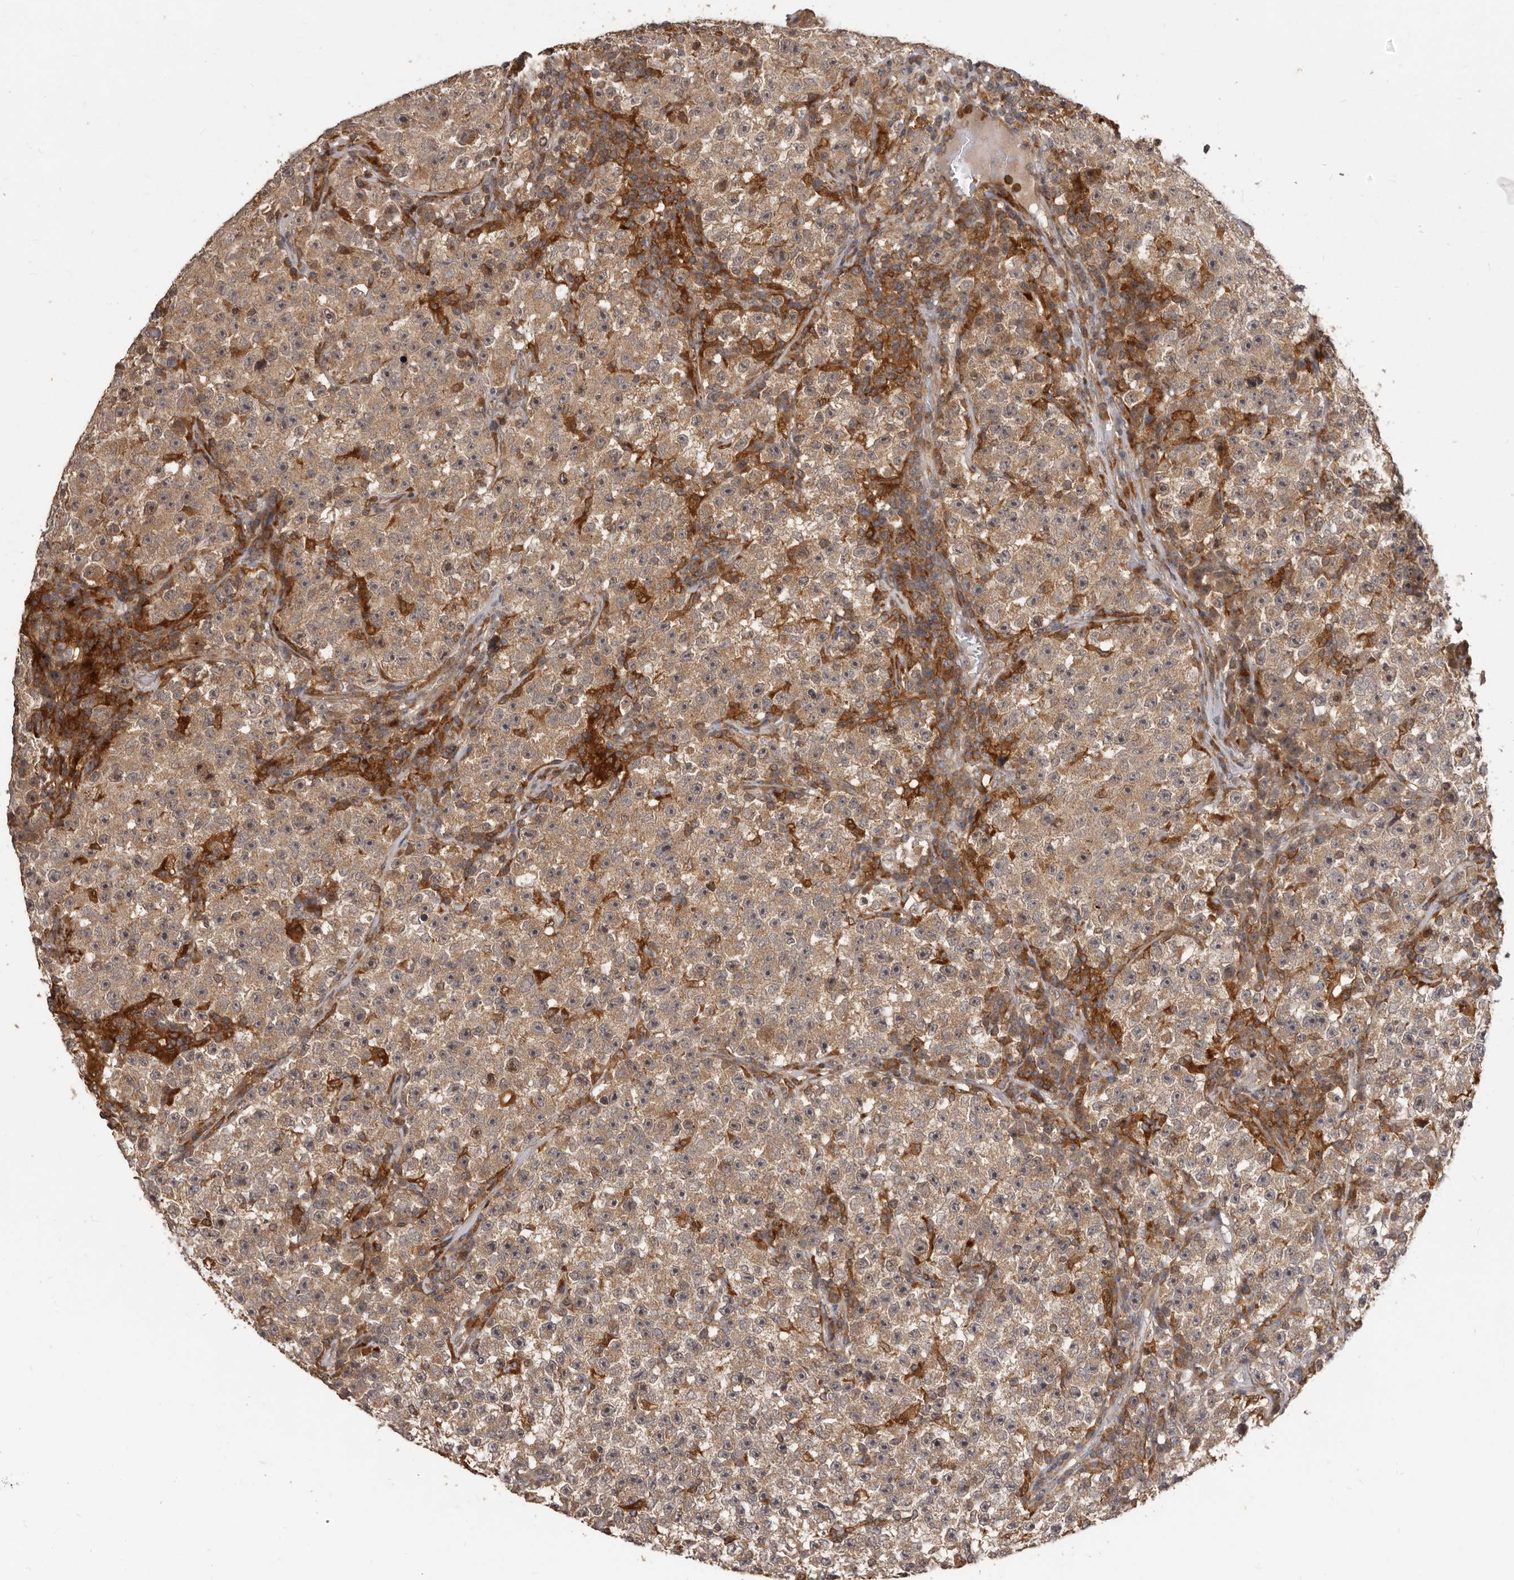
{"staining": {"intensity": "moderate", "quantity": "25%-75%", "location": "cytoplasmic/membranous"}, "tissue": "testis cancer", "cell_type": "Tumor cells", "image_type": "cancer", "snomed": [{"axis": "morphology", "description": "Seminoma, NOS"}, {"axis": "topography", "description": "Testis"}], "caption": "Seminoma (testis) tissue demonstrates moderate cytoplasmic/membranous staining in about 25%-75% of tumor cells", "gene": "RNF187", "patient": {"sex": "male", "age": 22}}